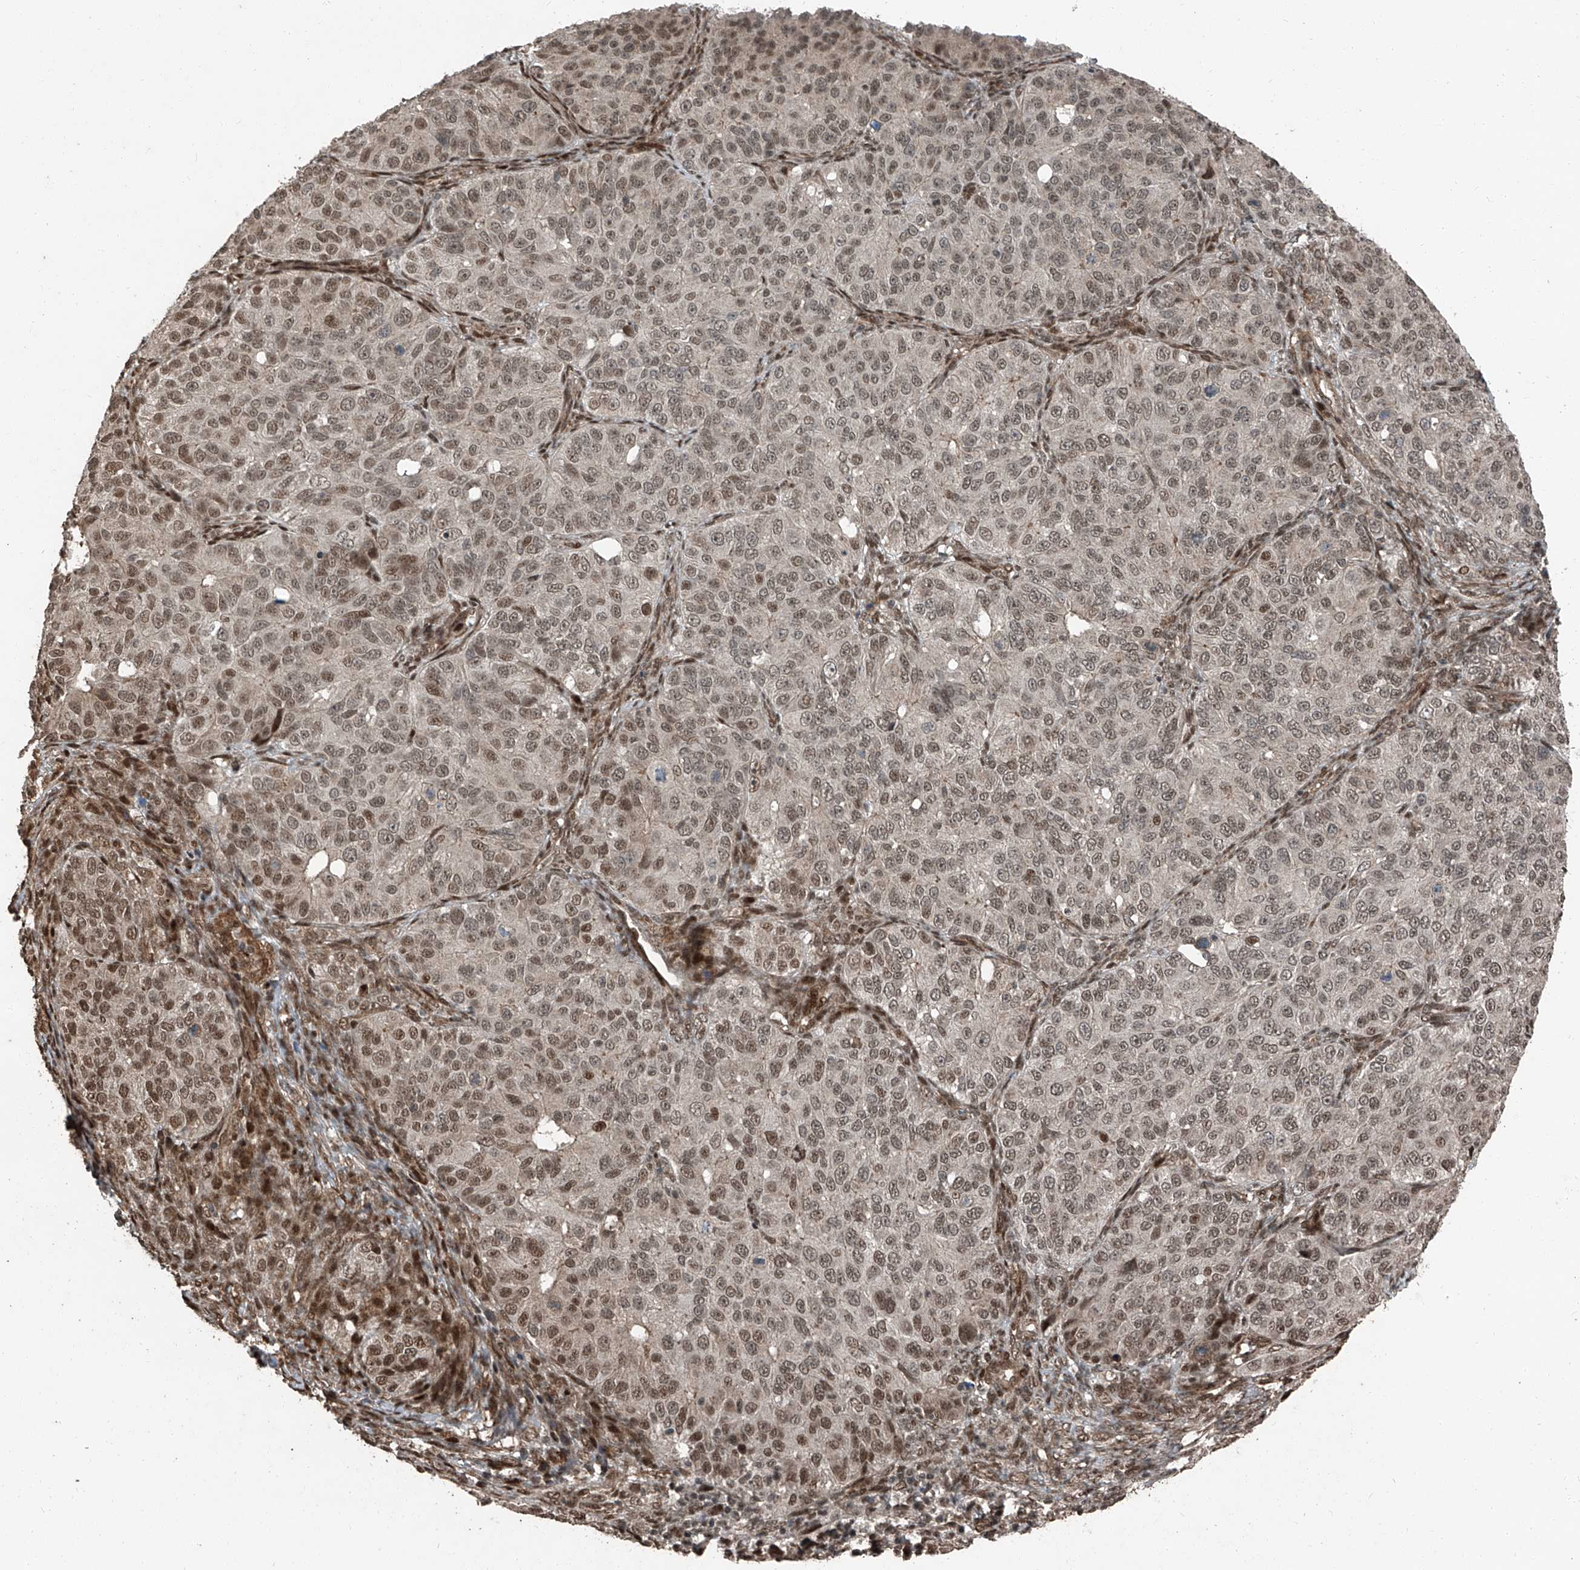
{"staining": {"intensity": "weak", "quantity": "25%-75%", "location": "nuclear"}, "tissue": "ovarian cancer", "cell_type": "Tumor cells", "image_type": "cancer", "snomed": [{"axis": "morphology", "description": "Carcinoma, endometroid"}, {"axis": "topography", "description": "Ovary"}], "caption": "Human ovarian cancer stained with a protein marker displays weak staining in tumor cells.", "gene": "ZNF570", "patient": {"sex": "female", "age": 51}}